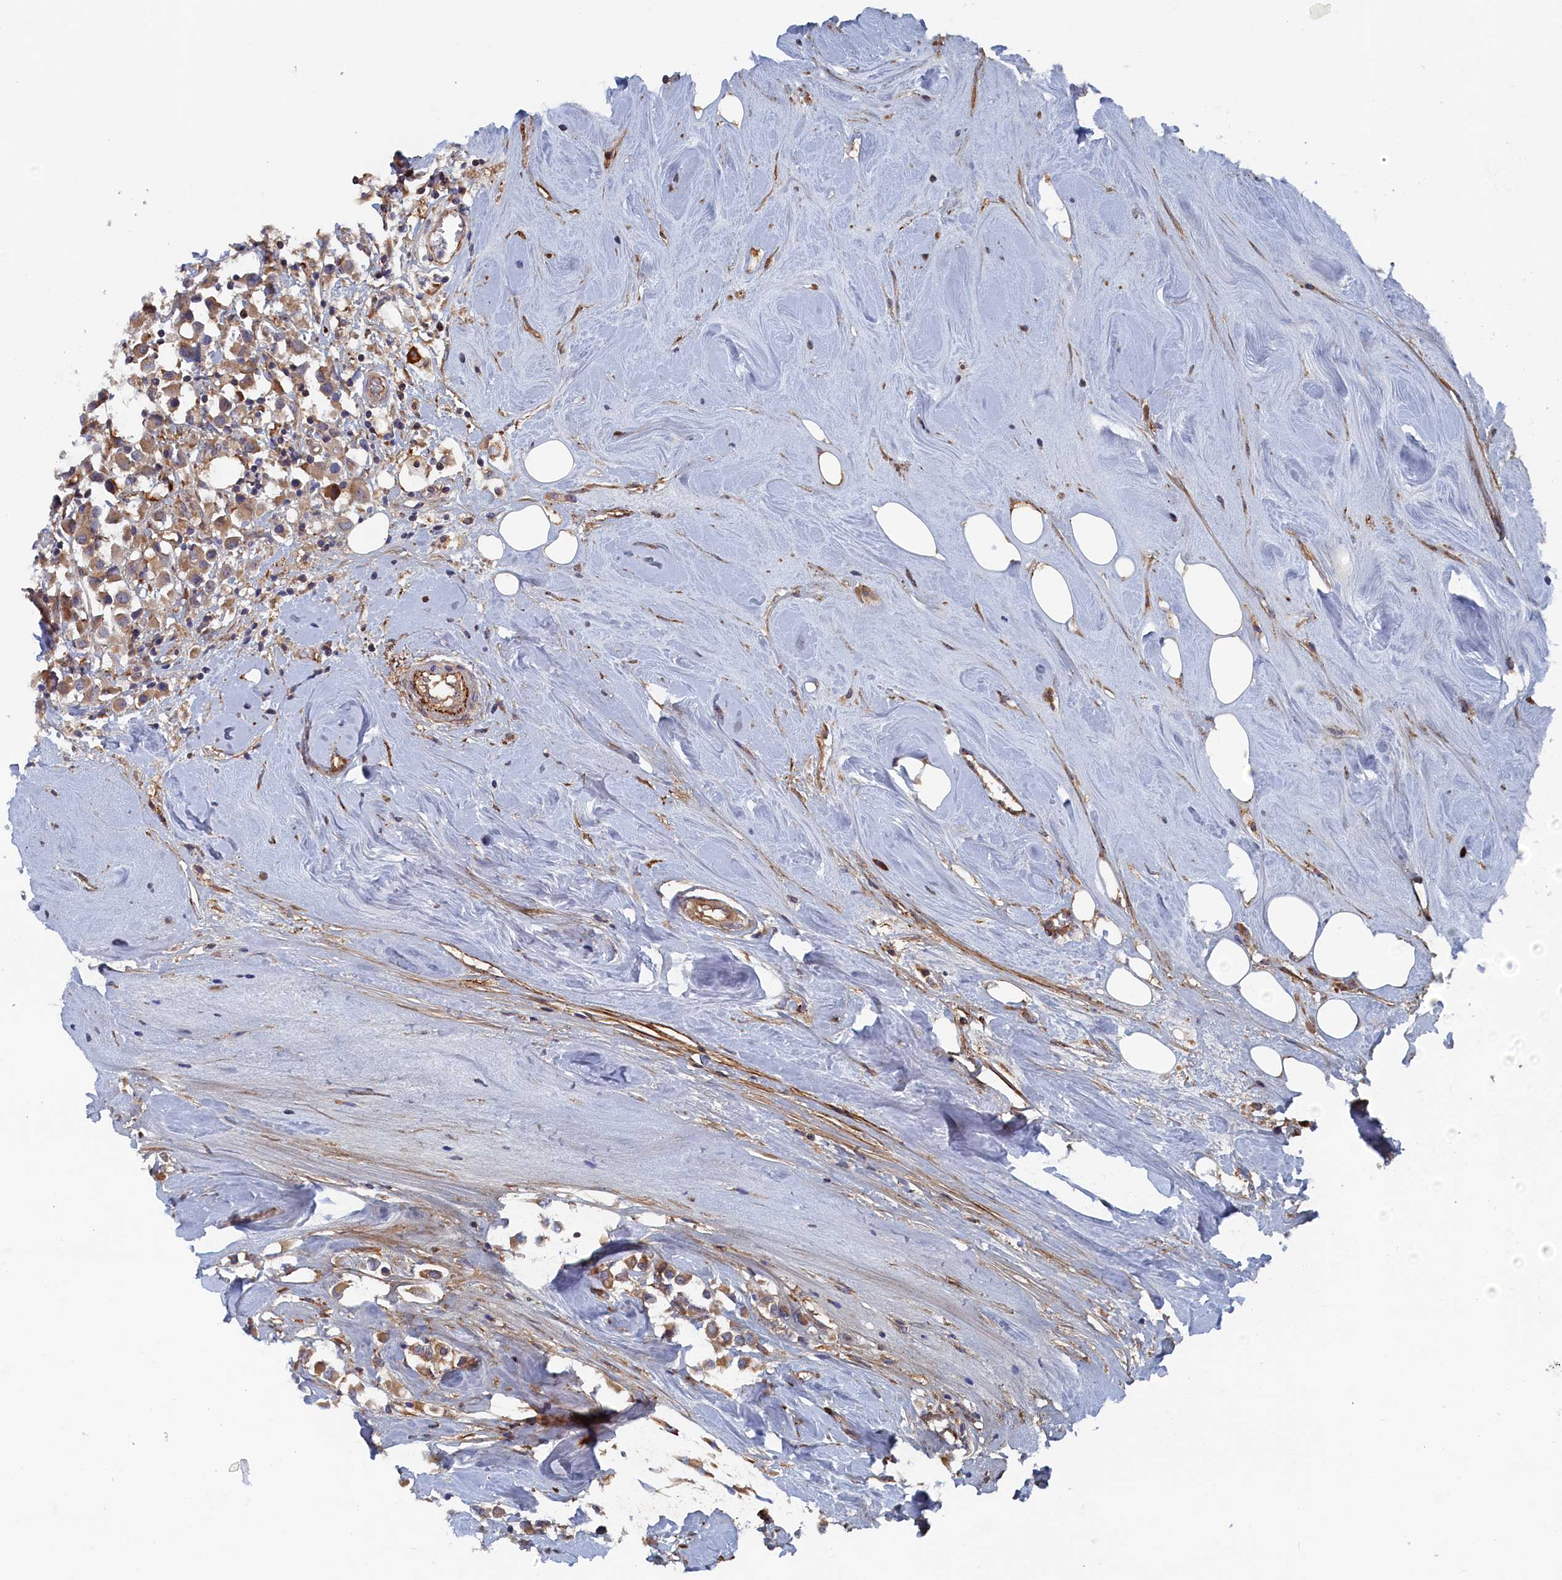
{"staining": {"intensity": "moderate", "quantity": ">75%", "location": "cytoplasmic/membranous"}, "tissue": "breast cancer", "cell_type": "Tumor cells", "image_type": "cancer", "snomed": [{"axis": "morphology", "description": "Duct carcinoma"}, {"axis": "topography", "description": "Breast"}], "caption": "The micrograph reveals staining of invasive ductal carcinoma (breast), revealing moderate cytoplasmic/membranous protein positivity (brown color) within tumor cells.", "gene": "TMEM196", "patient": {"sex": "female", "age": 61}}